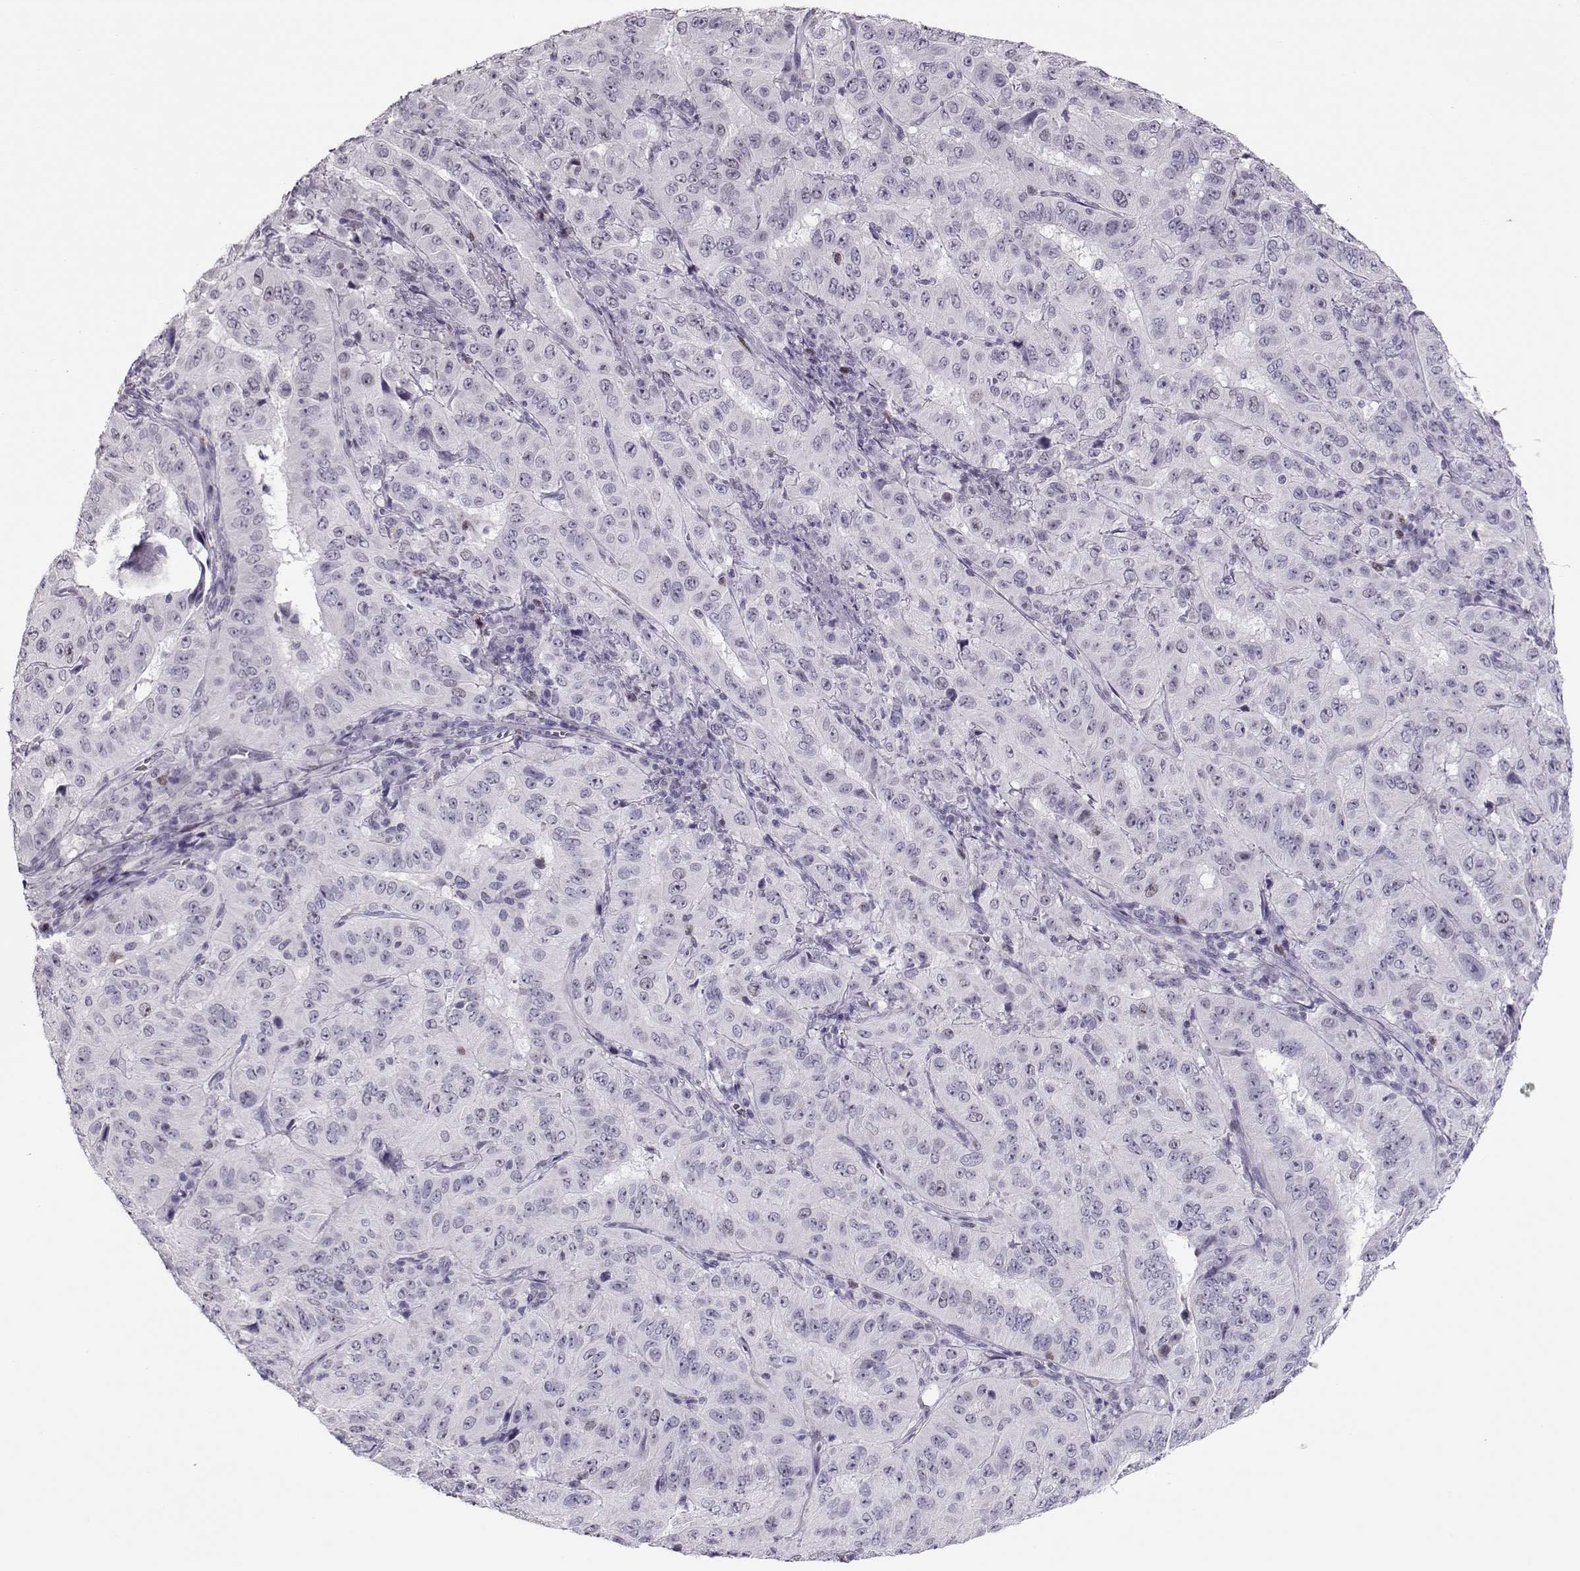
{"staining": {"intensity": "negative", "quantity": "none", "location": "none"}, "tissue": "pancreatic cancer", "cell_type": "Tumor cells", "image_type": "cancer", "snomed": [{"axis": "morphology", "description": "Adenocarcinoma, NOS"}, {"axis": "topography", "description": "Pancreas"}], "caption": "The image reveals no significant expression in tumor cells of pancreatic adenocarcinoma. The staining was performed using DAB (3,3'-diaminobenzidine) to visualize the protein expression in brown, while the nuclei were stained in blue with hematoxylin (Magnification: 20x).", "gene": "SGO1", "patient": {"sex": "male", "age": 63}}